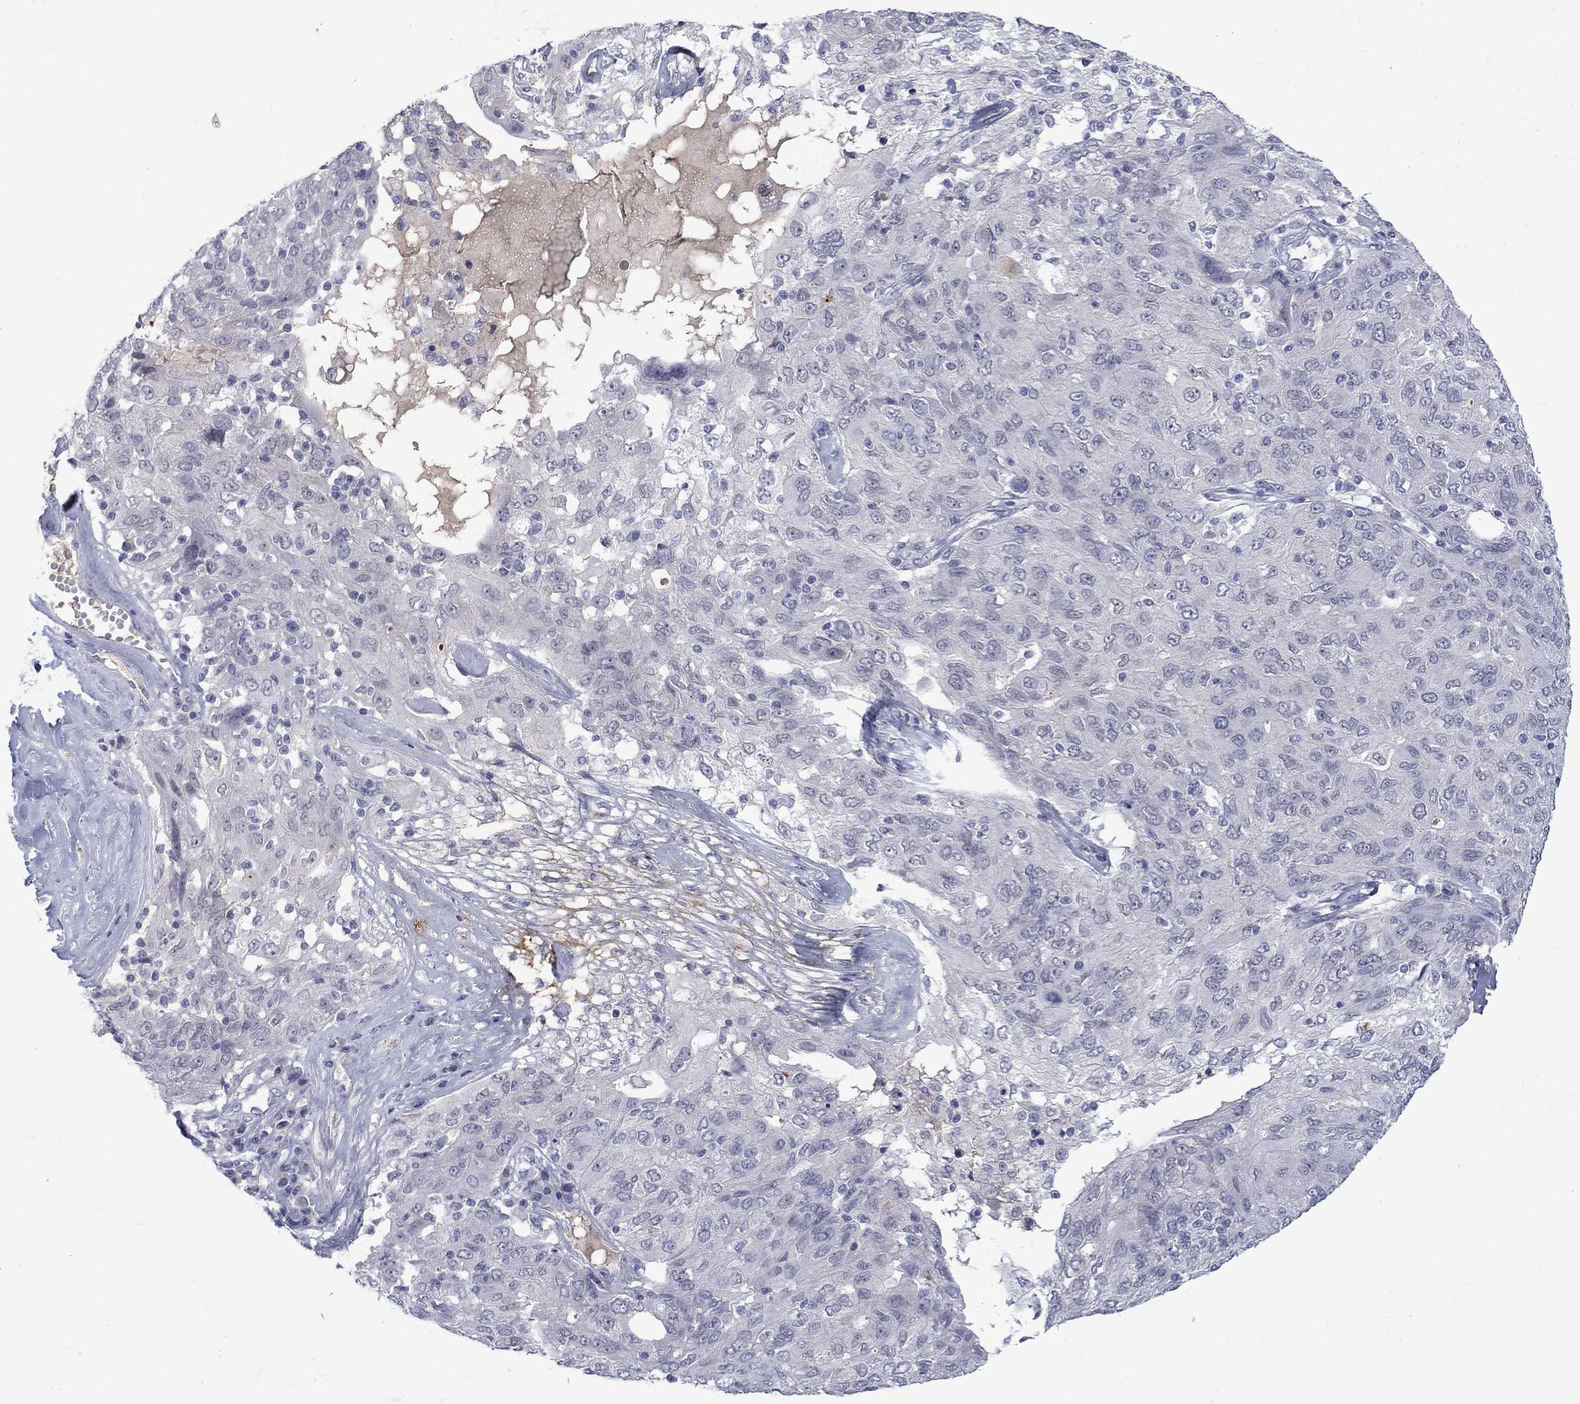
{"staining": {"intensity": "negative", "quantity": "none", "location": "none"}, "tissue": "ovarian cancer", "cell_type": "Tumor cells", "image_type": "cancer", "snomed": [{"axis": "morphology", "description": "Carcinoma, endometroid"}, {"axis": "topography", "description": "Ovary"}], "caption": "Histopathology image shows no protein expression in tumor cells of ovarian cancer (endometroid carcinoma) tissue.", "gene": "NSMF", "patient": {"sex": "female", "age": 50}}